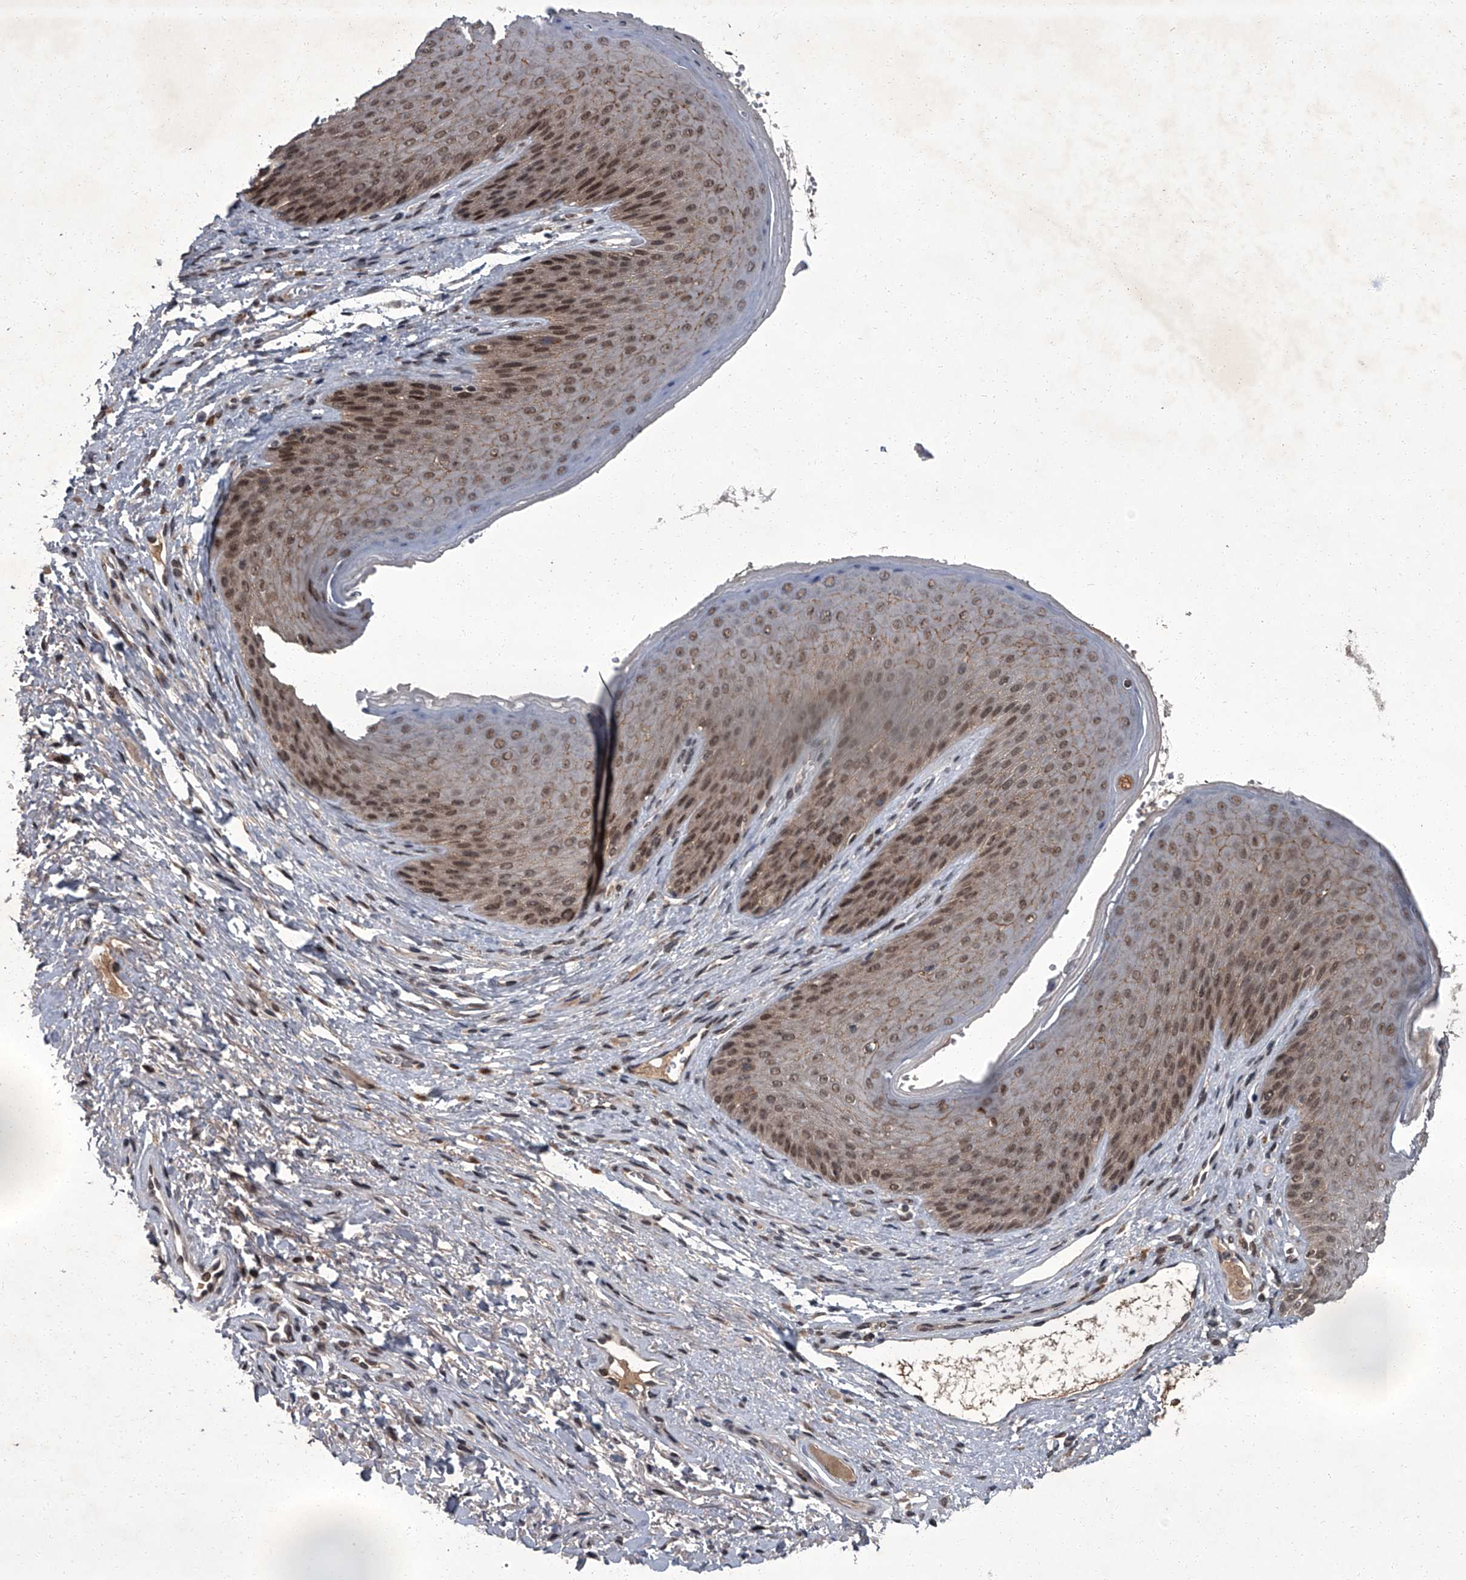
{"staining": {"intensity": "strong", "quantity": "25%-75%", "location": "cytoplasmic/membranous,nuclear"}, "tissue": "skin", "cell_type": "Epidermal cells", "image_type": "normal", "snomed": [{"axis": "morphology", "description": "Normal tissue, NOS"}, {"axis": "topography", "description": "Anal"}], "caption": "IHC histopathology image of benign human skin stained for a protein (brown), which shows high levels of strong cytoplasmic/membranous,nuclear staining in about 25%-75% of epidermal cells.", "gene": "ZNF518B", "patient": {"sex": "male", "age": 74}}